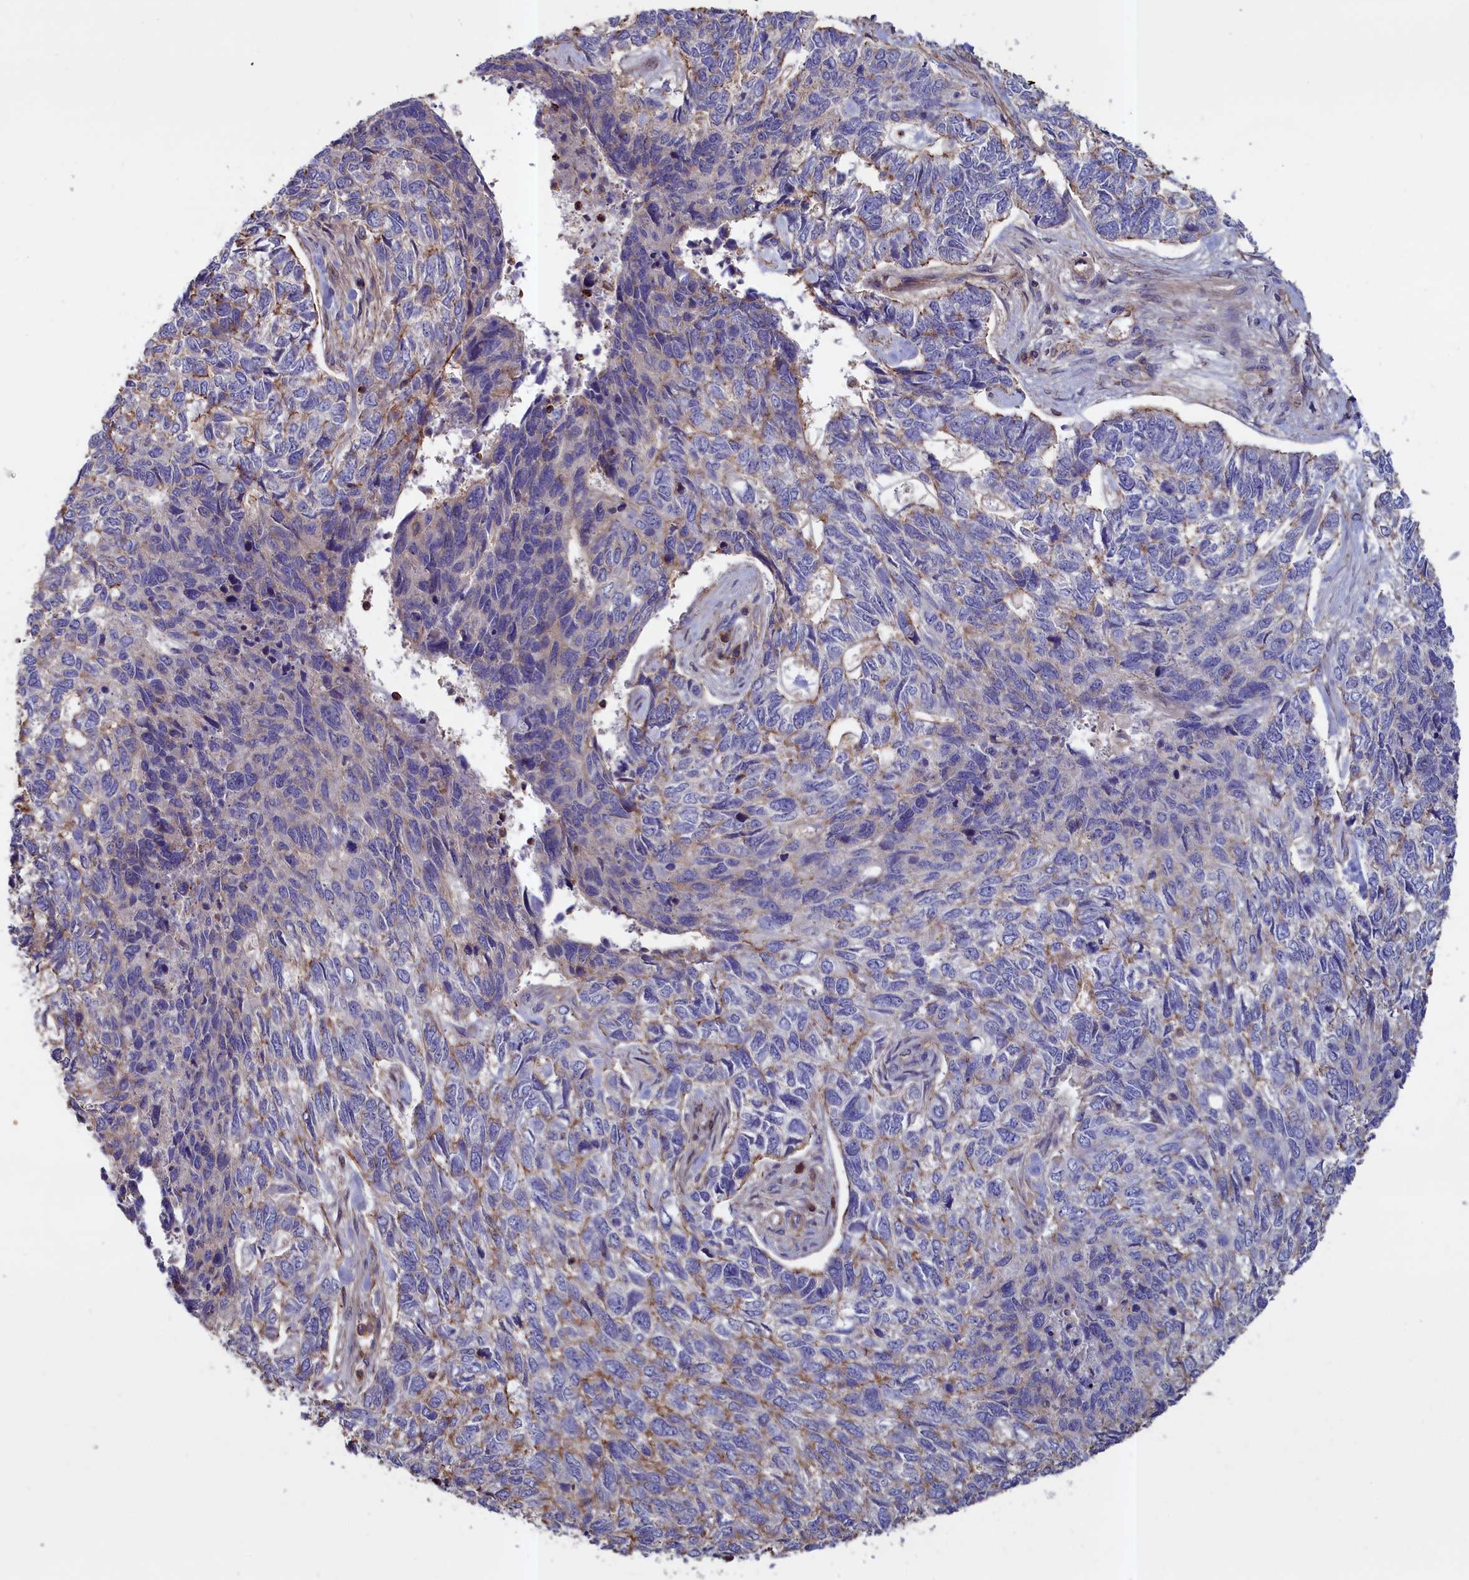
{"staining": {"intensity": "moderate", "quantity": "<25%", "location": "cytoplasmic/membranous"}, "tissue": "skin cancer", "cell_type": "Tumor cells", "image_type": "cancer", "snomed": [{"axis": "morphology", "description": "Basal cell carcinoma"}, {"axis": "topography", "description": "Skin"}], "caption": "Moderate cytoplasmic/membranous positivity is appreciated in about <25% of tumor cells in skin cancer.", "gene": "ANKRD27", "patient": {"sex": "female", "age": 65}}